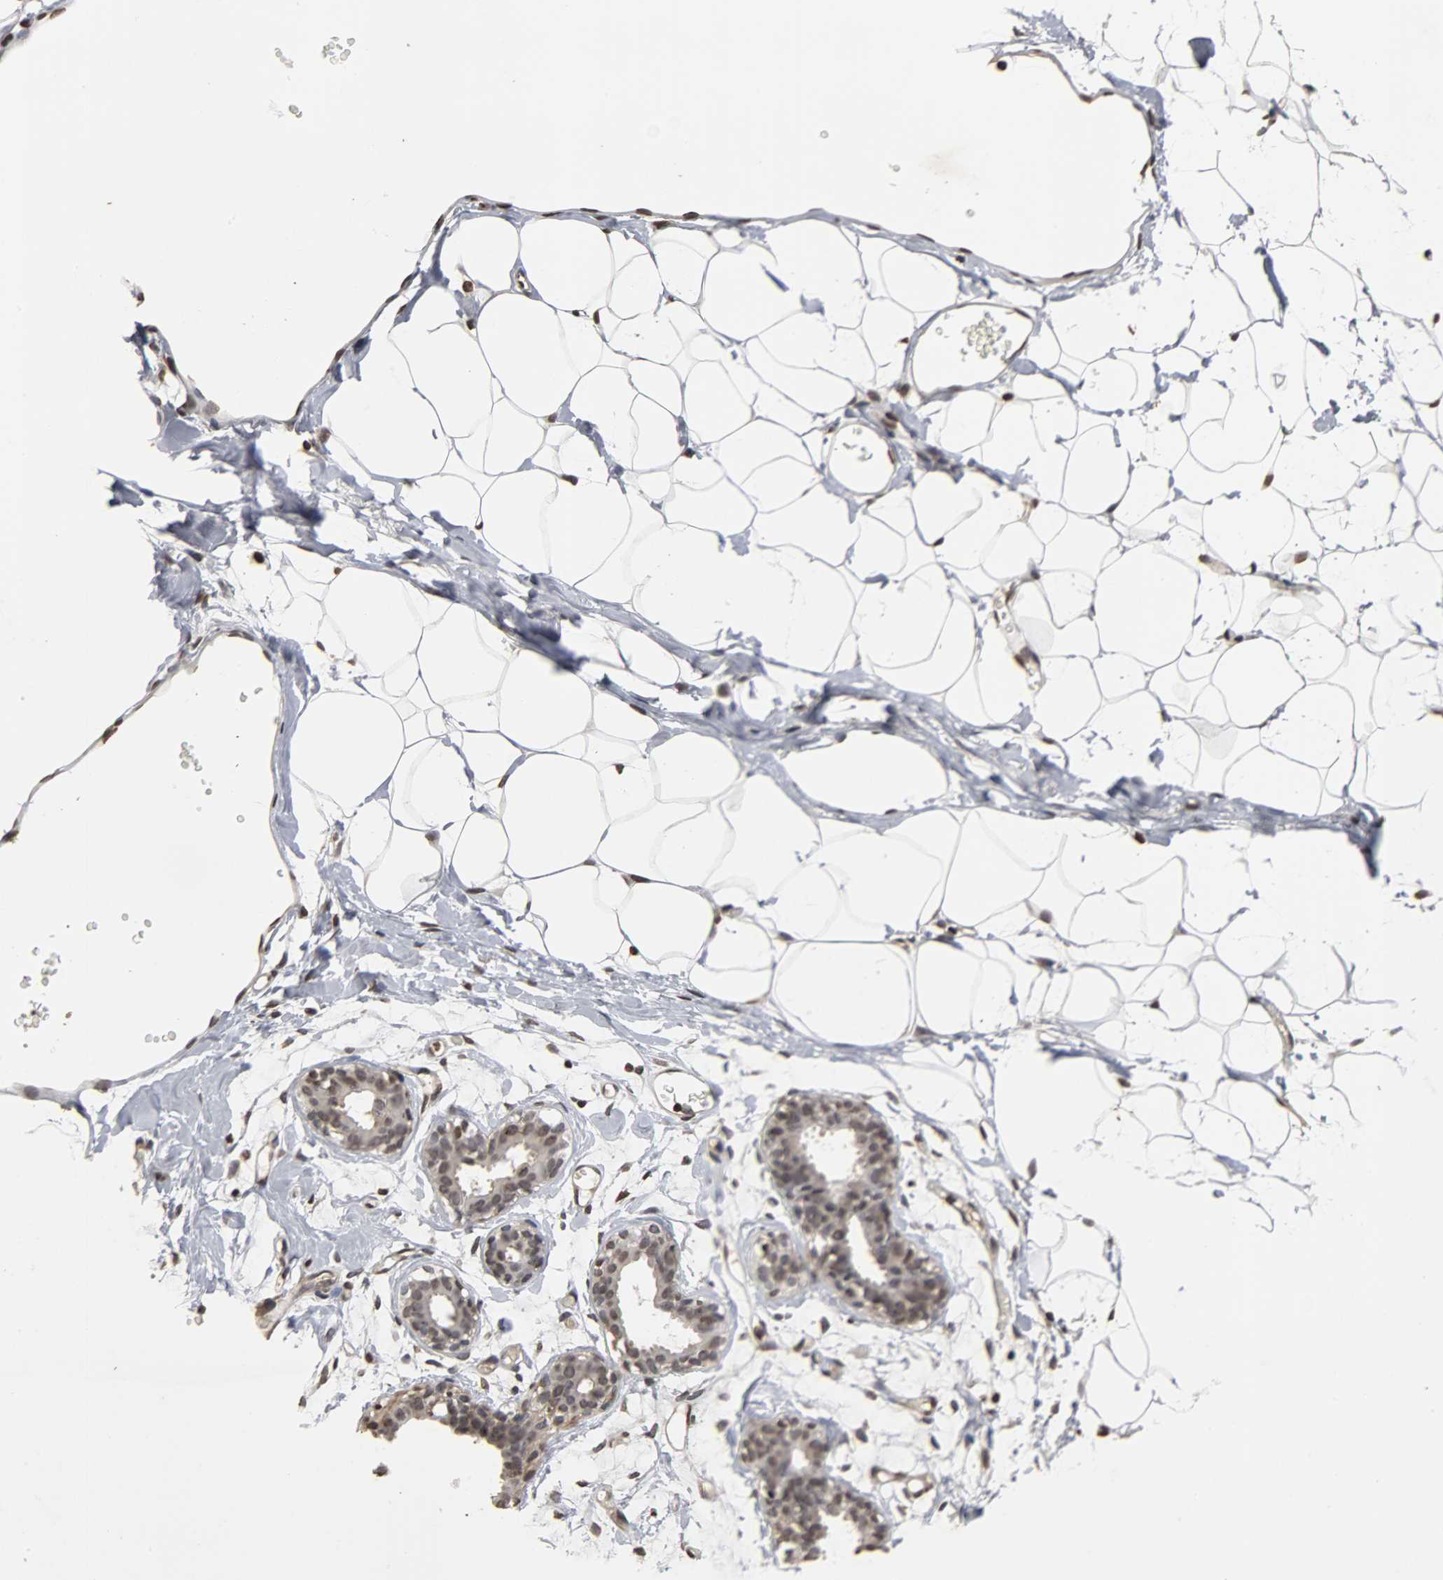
{"staining": {"intensity": "moderate", "quantity": "25%-75%", "location": "nuclear"}, "tissue": "adipose tissue", "cell_type": "Adipocytes", "image_type": "normal", "snomed": [{"axis": "morphology", "description": "Normal tissue, NOS"}, {"axis": "topography", "description": "Breast"}, {"axis": "topography", "description": "Soft tissue"}], "caption": "Immunohistochemistry (IHC) (DAB) staining of normal human adipose tissue shows moderate nuclear protein expression in approximately 25%-75% of adipocytes. (brown staining indicates protein expression, while blue staining denotes nuclei).", "gene": "ERCC2", "patient": {"sex": "female", "age": 25}}